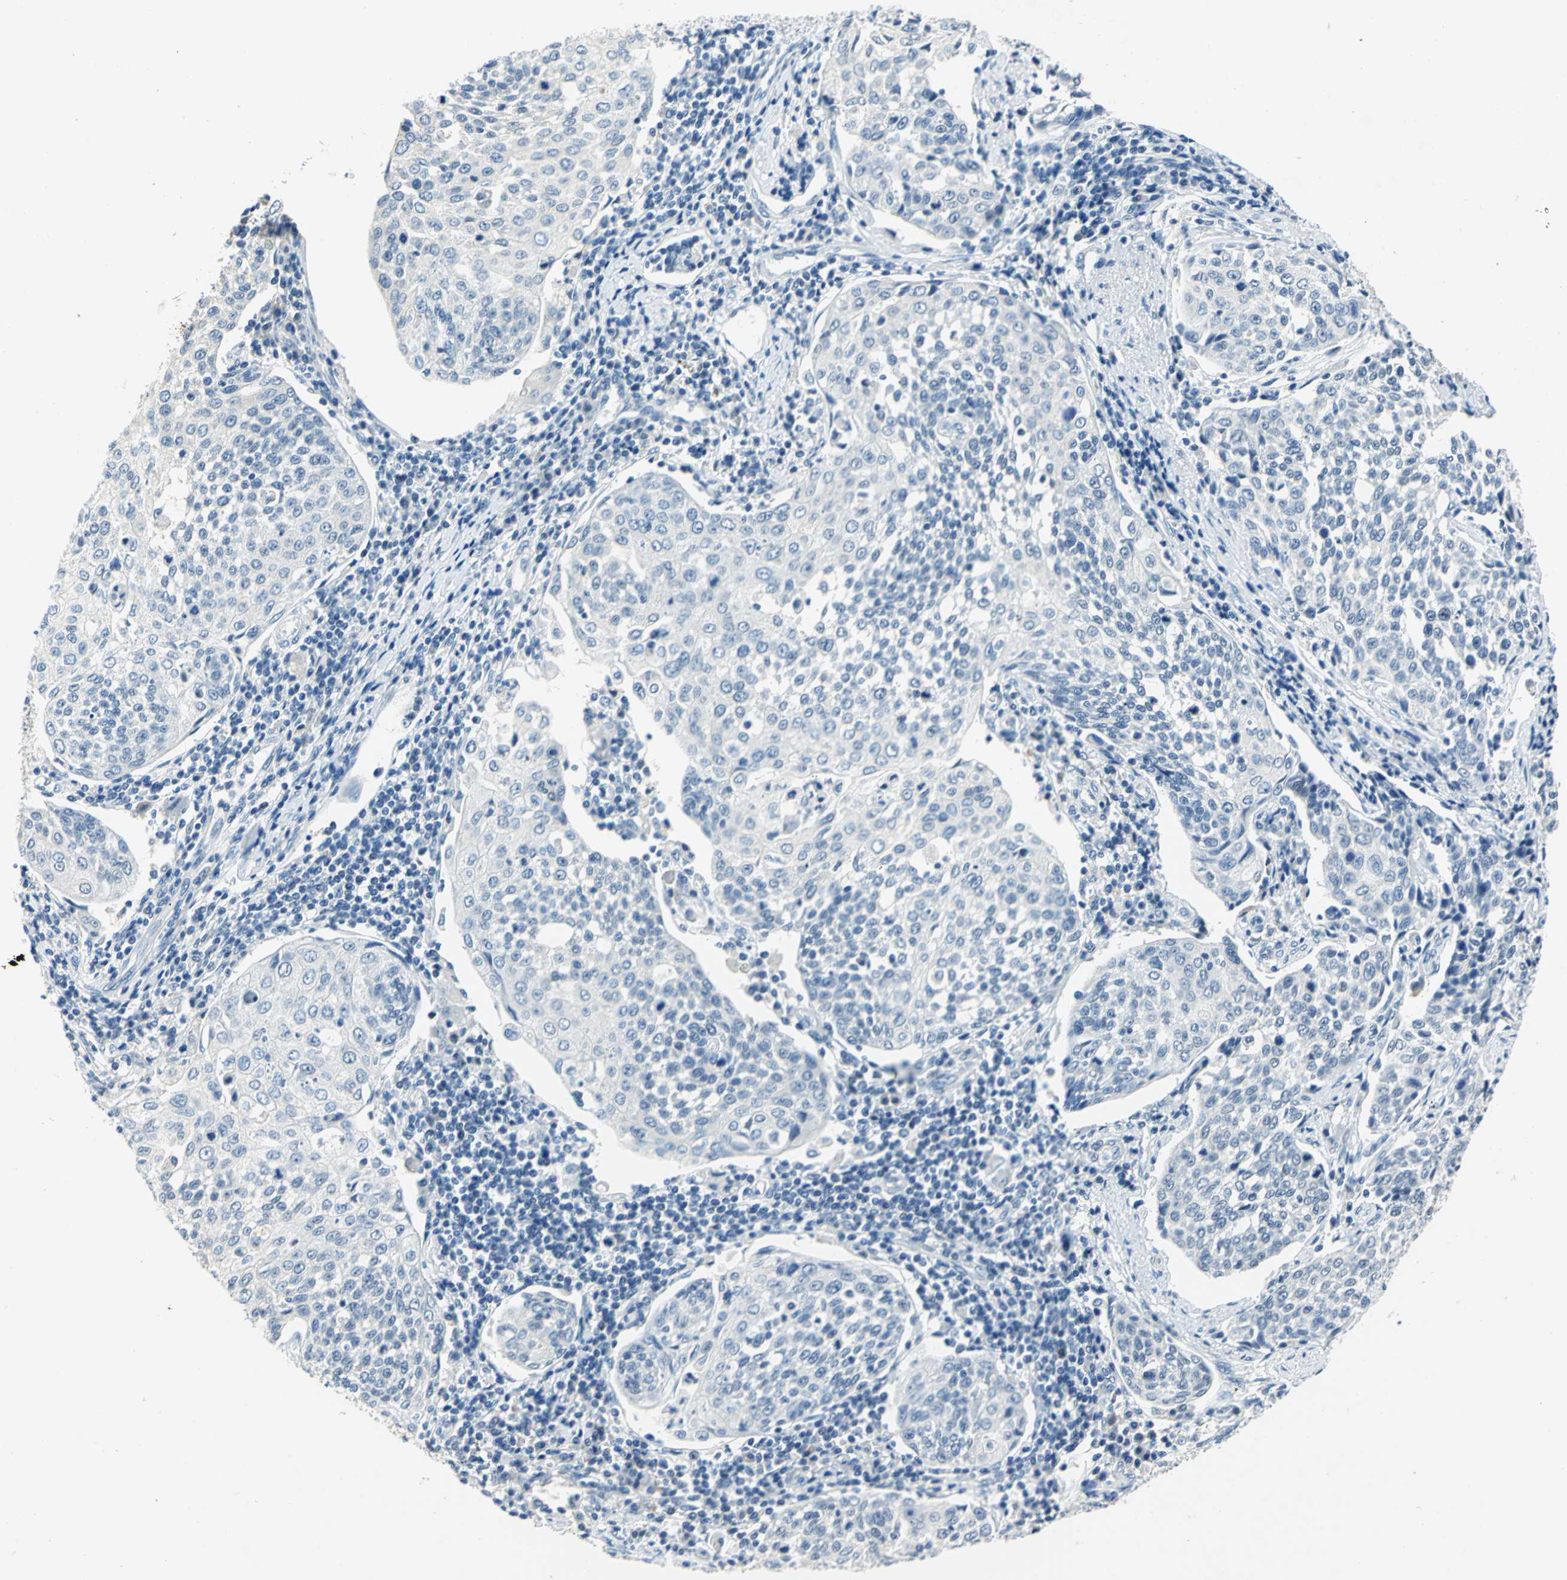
{"staining": {"intensity": "negative", "quantity": "none", "location": "none"}, "tissue": "cervical cancer", "cell_type": "Tumor cells", "image_type": "cancer", "snomed": [{"axis": "morphology", "description": "Squamous cell carcinoma, NOS"}, {"axis": "topography", "description": "Cervix"}], "caption": "IHC micrograph of human cervical squamous cell carcinoma stained for a protein (brown), which displays no staining in tumor cells.", "gene": "RAD17", "patient": {"sex": "female", "age": 34}}